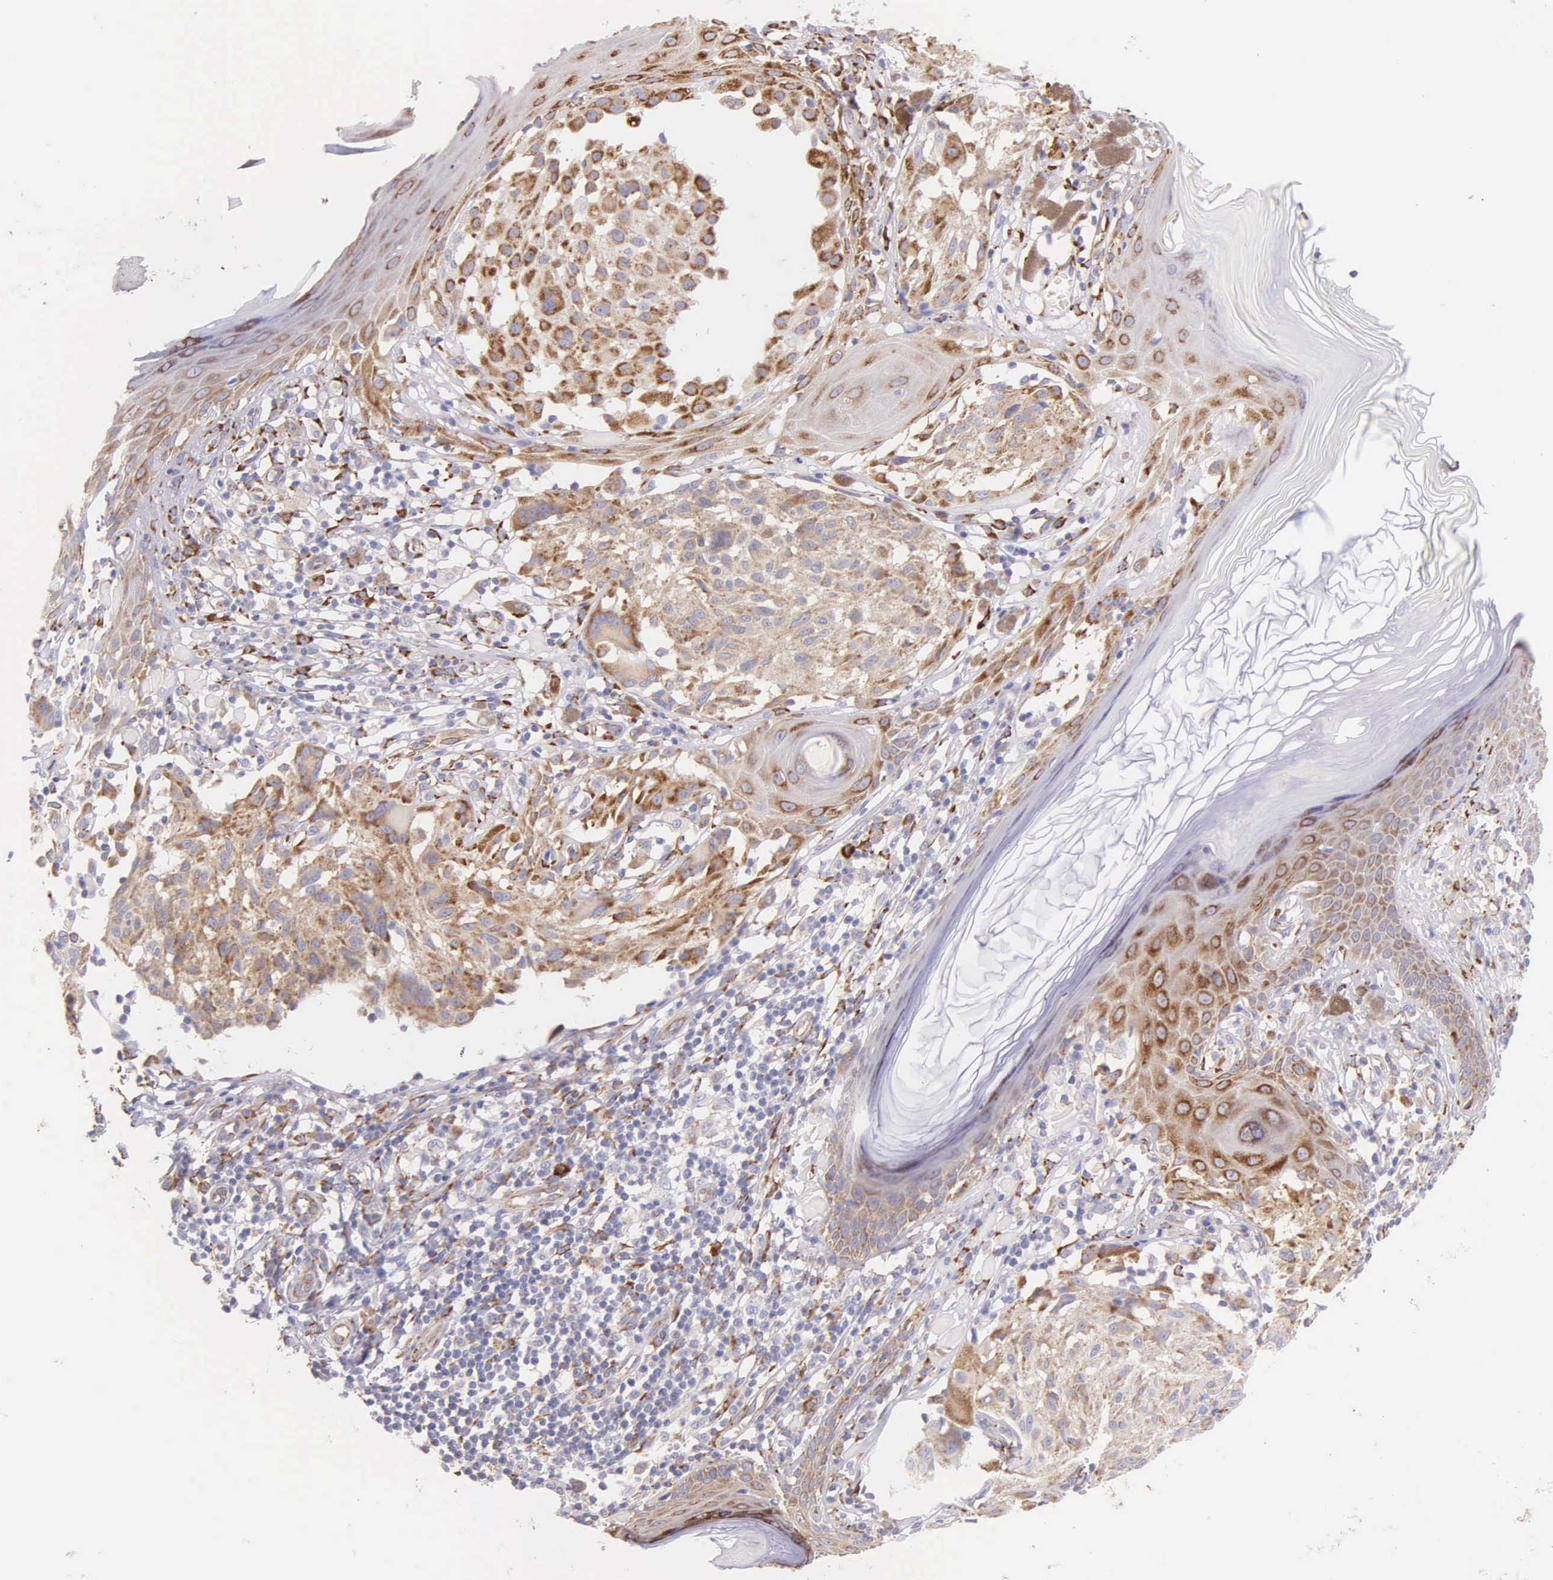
{"staining": {"intensity": "moderate", "quantity": "25%-75%", "location": "cytoplasmic/membranous"}, "tissue": "melanoma", "cell_type": "Tumor cells", "image_type": "cancer", "snomed": [{"axis": "morphology", "description": "Malignant melanoma, NOS"}, {"axis": "topography", "description": "Skin"}], "caption": "Immunohistochemical staining of melanoma shows moderate cytoplasmic/membranous protein positivity in approximately 25%-75% of tumor cells.", "gene": "CKAP4", "patient": {"sex": "male", "age": 36}}